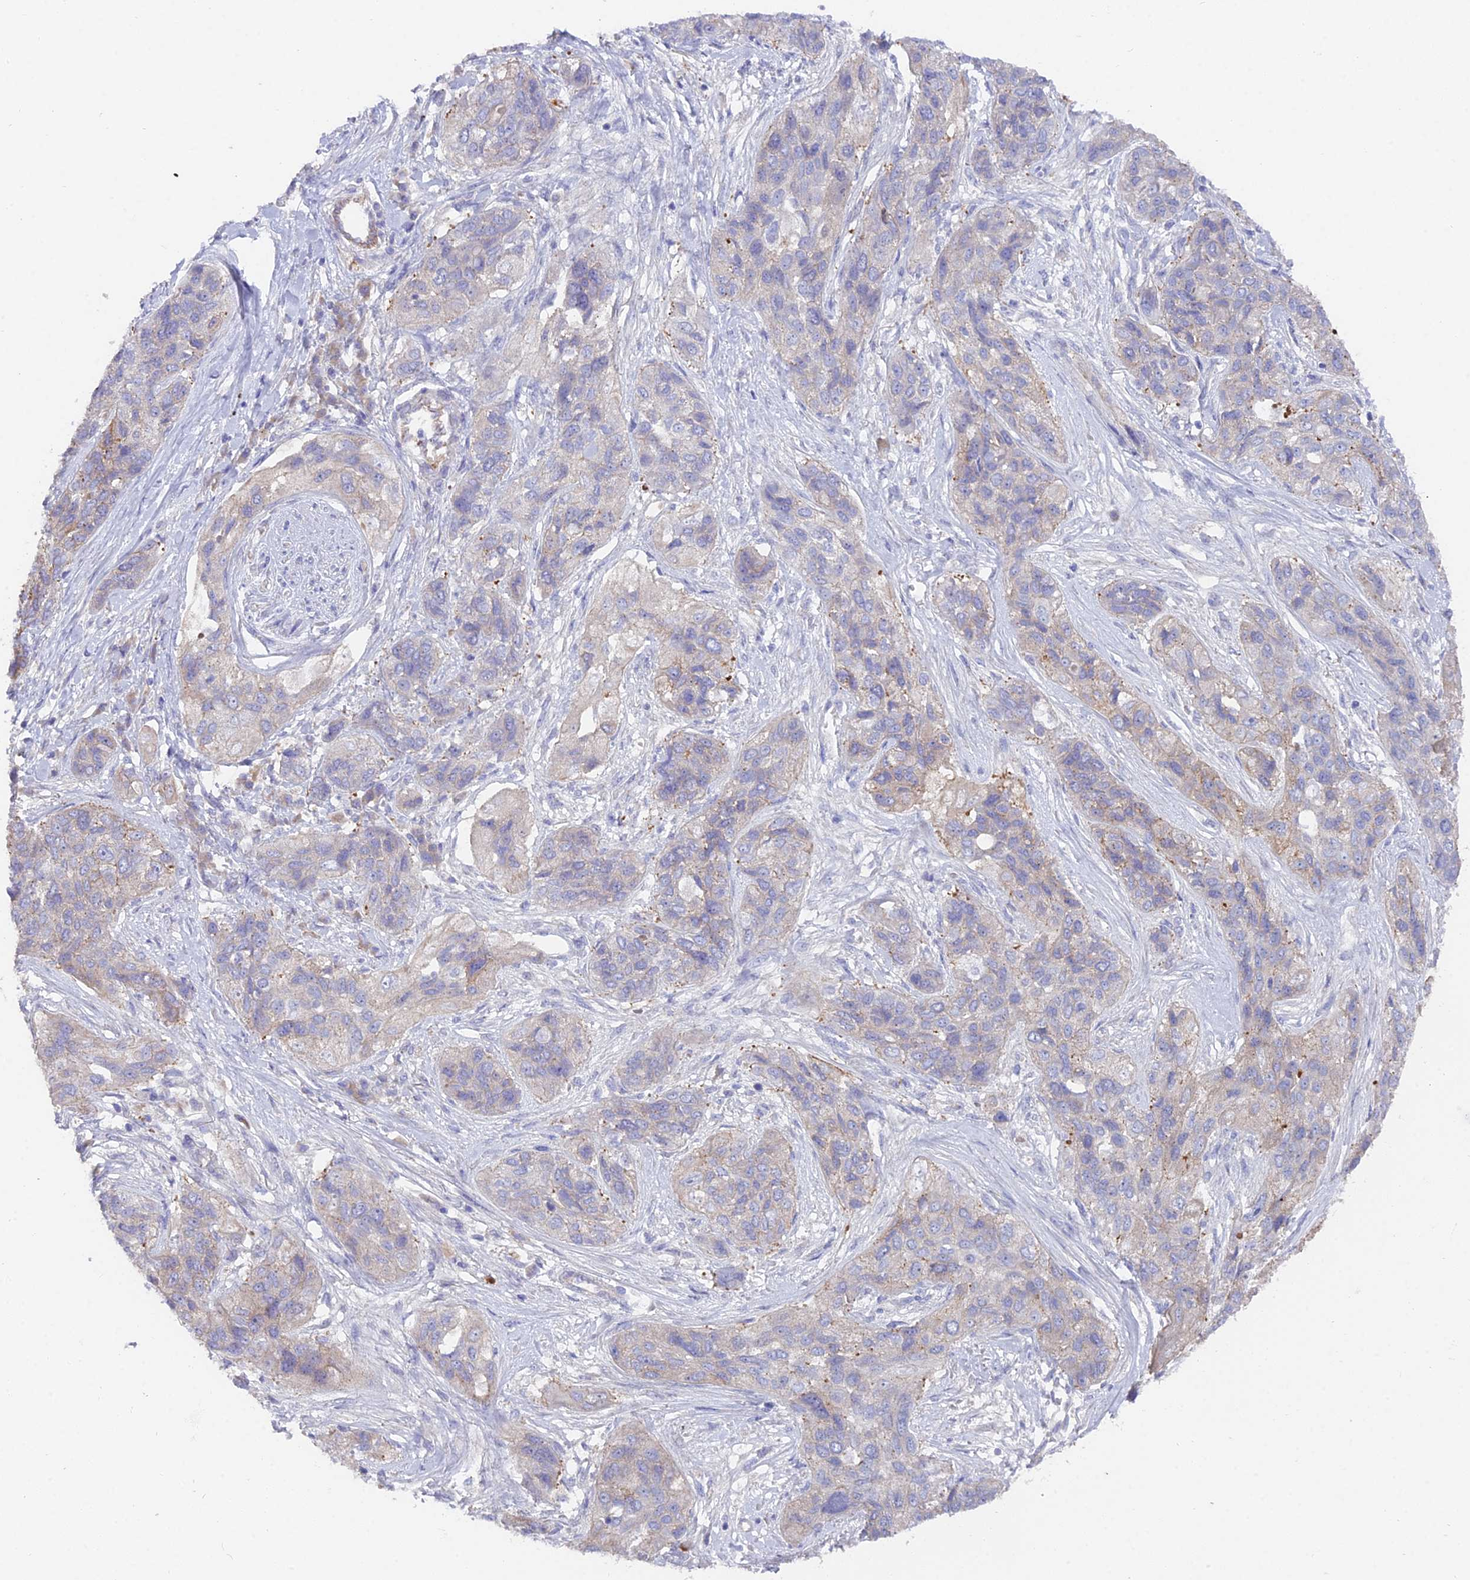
{"staining": {"intensity": "negative", "quantity": "none", "location": "none"}, "tissue": "lung cancer", "cell_type": "Tumor cells", "image_type": "cancer", "snomed": [{"axis": "morphology", "description": "Squamous cell carcinoma, NOS"}, {"axis": "topography", "description": "Lung"}], "caption": "A histopathology image of human lung squamous cell carcinoma is negative for staining in tumor cells. Nuclei are stained in blue.", "gene": "FAM168B", "patient": {"sex": "female", "age": 70}}